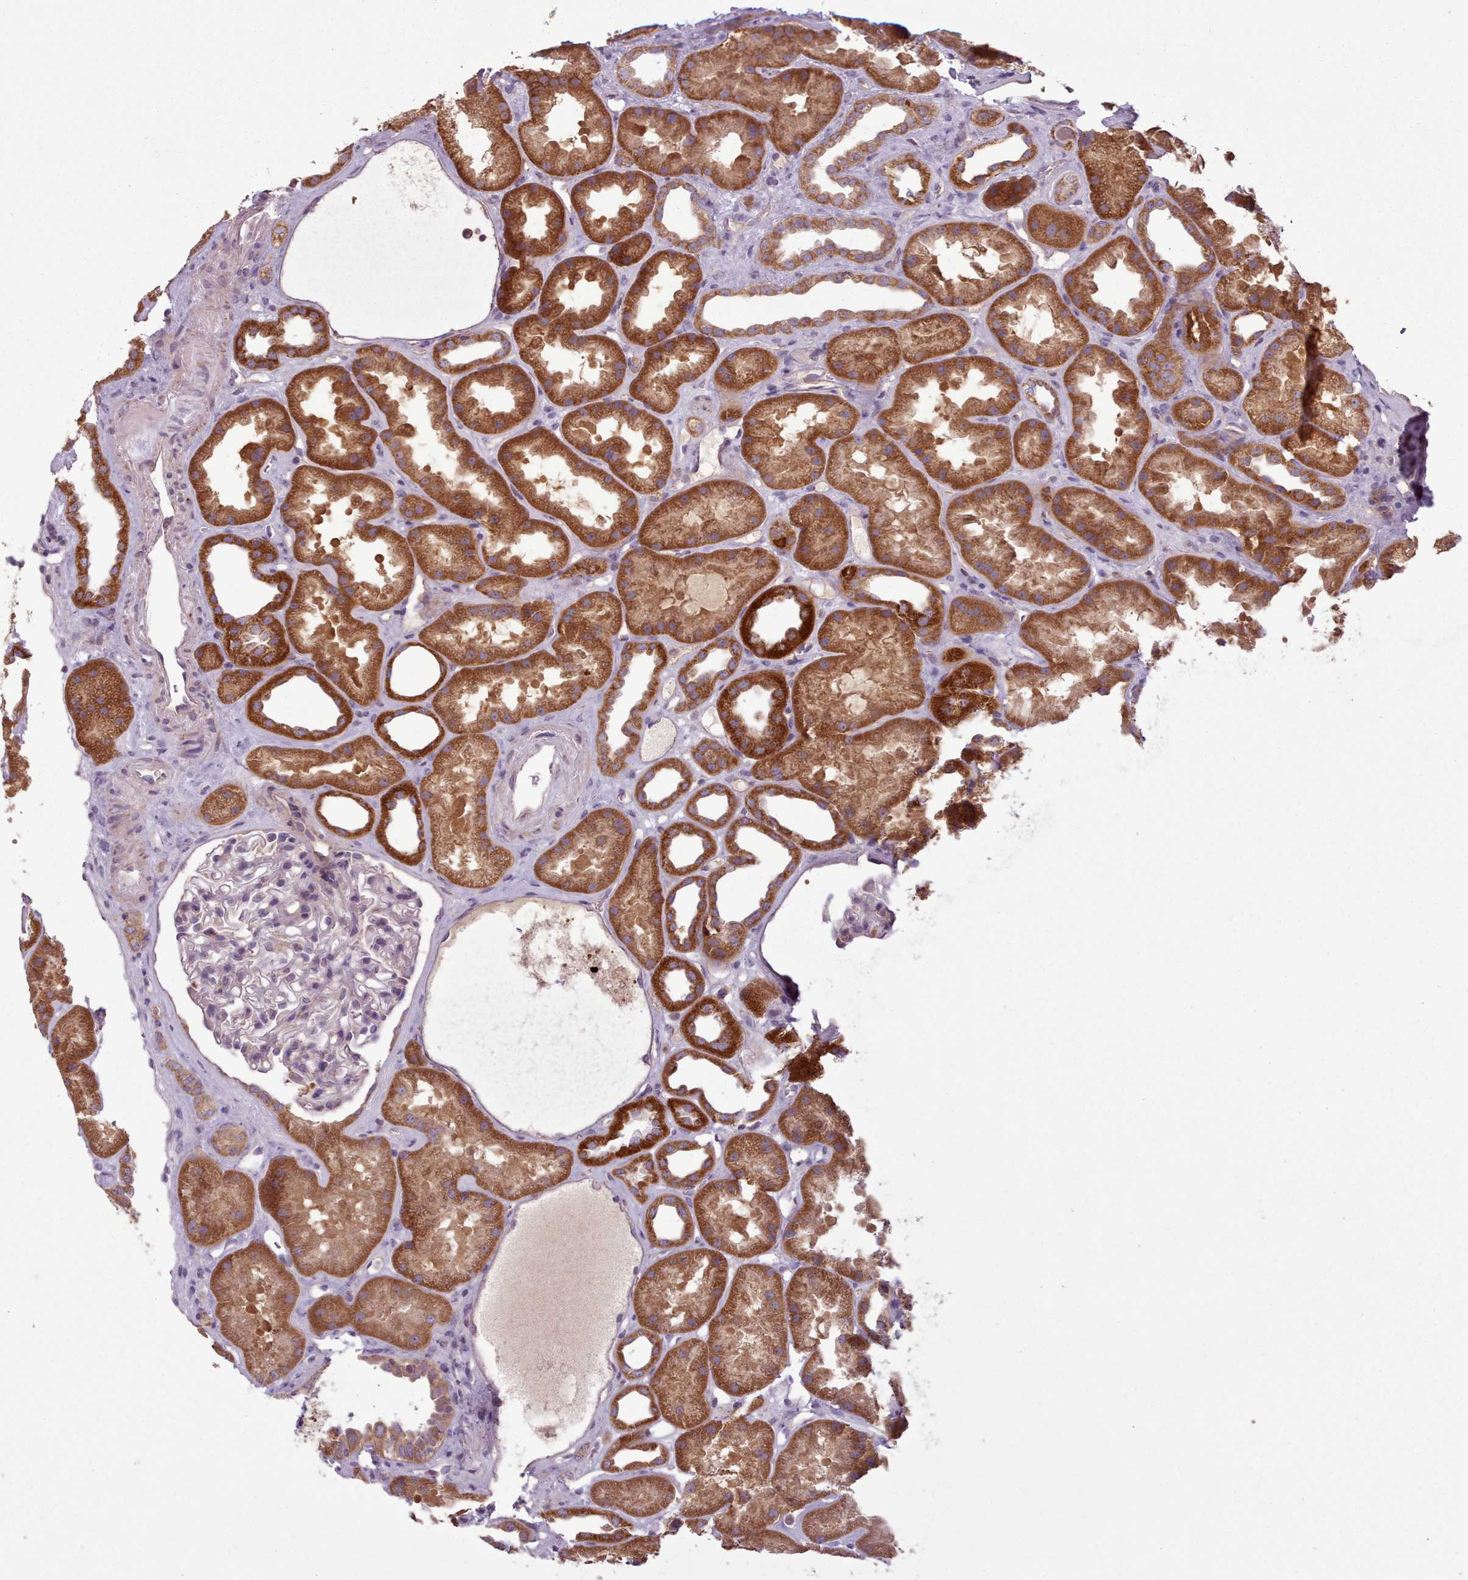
{"staining": {"intensity": "negative", "quantity": "none", "location": "none"}, "tissue": "kidney", "cell_type": "Cells in glomeruli", "image_type": "normal", "snomed": [{"axis": "morphology", "description": "Normal tissue, NOS"}, {"axis": "topography", "description": "Kidney"}], "caption": "Immunohistochemistry photomicrograph of normal kidney stained for a protein (brown), which exhibits no positivity in cells in glomeruli.", "gene": "NT5DC2", "patient": {"sex": "male", "age": 61}}